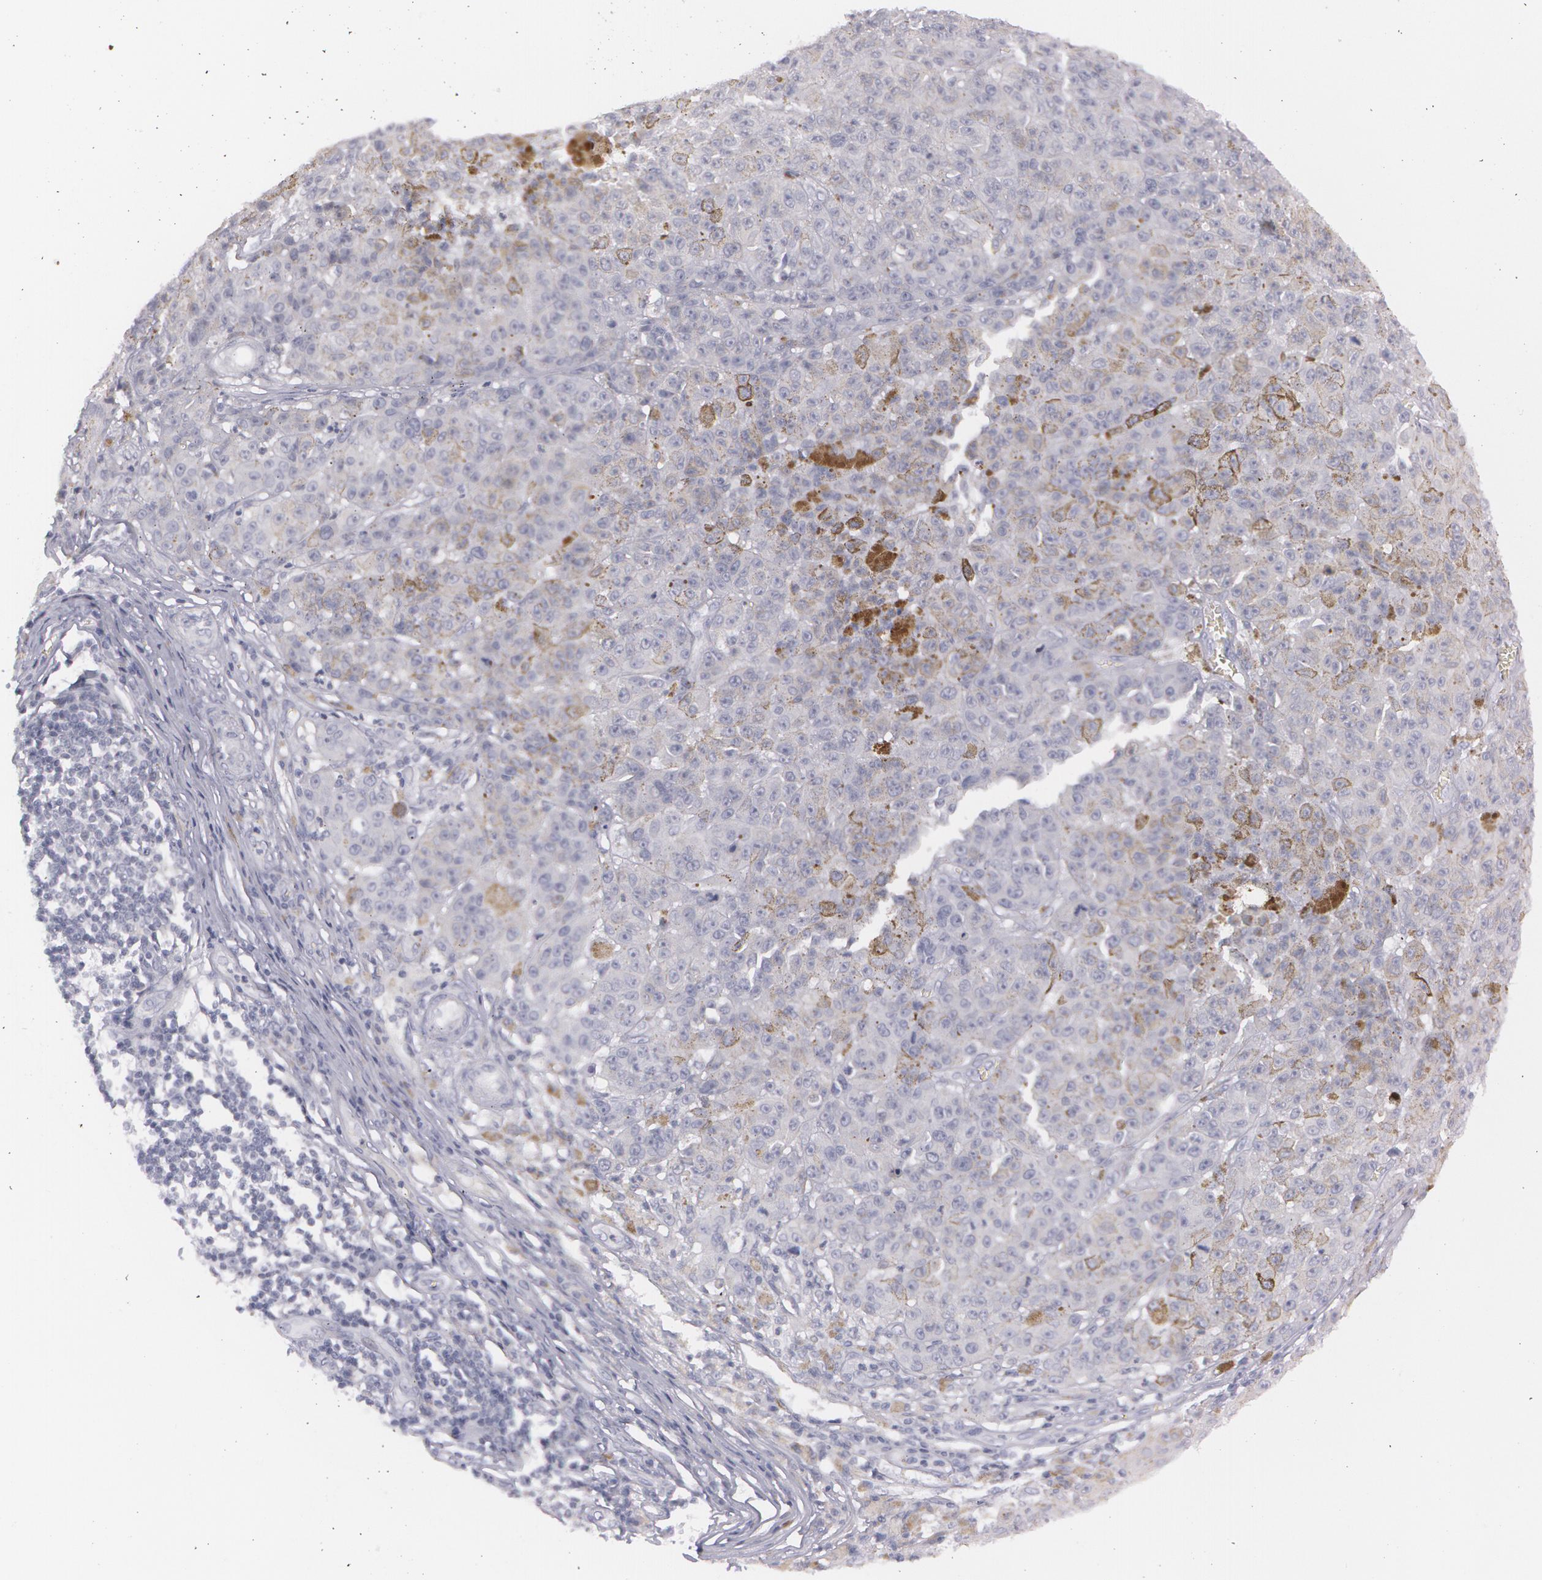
{"staining": {"intensity": "negative", "quantity": "none", "location": "none"}, "tissue": "melanoma", "cell_type": "Tumor cells", "image_type": "cancer", "snomed": [{"axis": "morphology", "description": "Malignant melanoma, NOS"}, {"axis": "topography", "description": "Skin"}], "caption": "The micrograph shows no staining of tumor cells in malignant melanoma.", "gene": "IL1RN", "patient": {"sex": "male", "age": 64}}